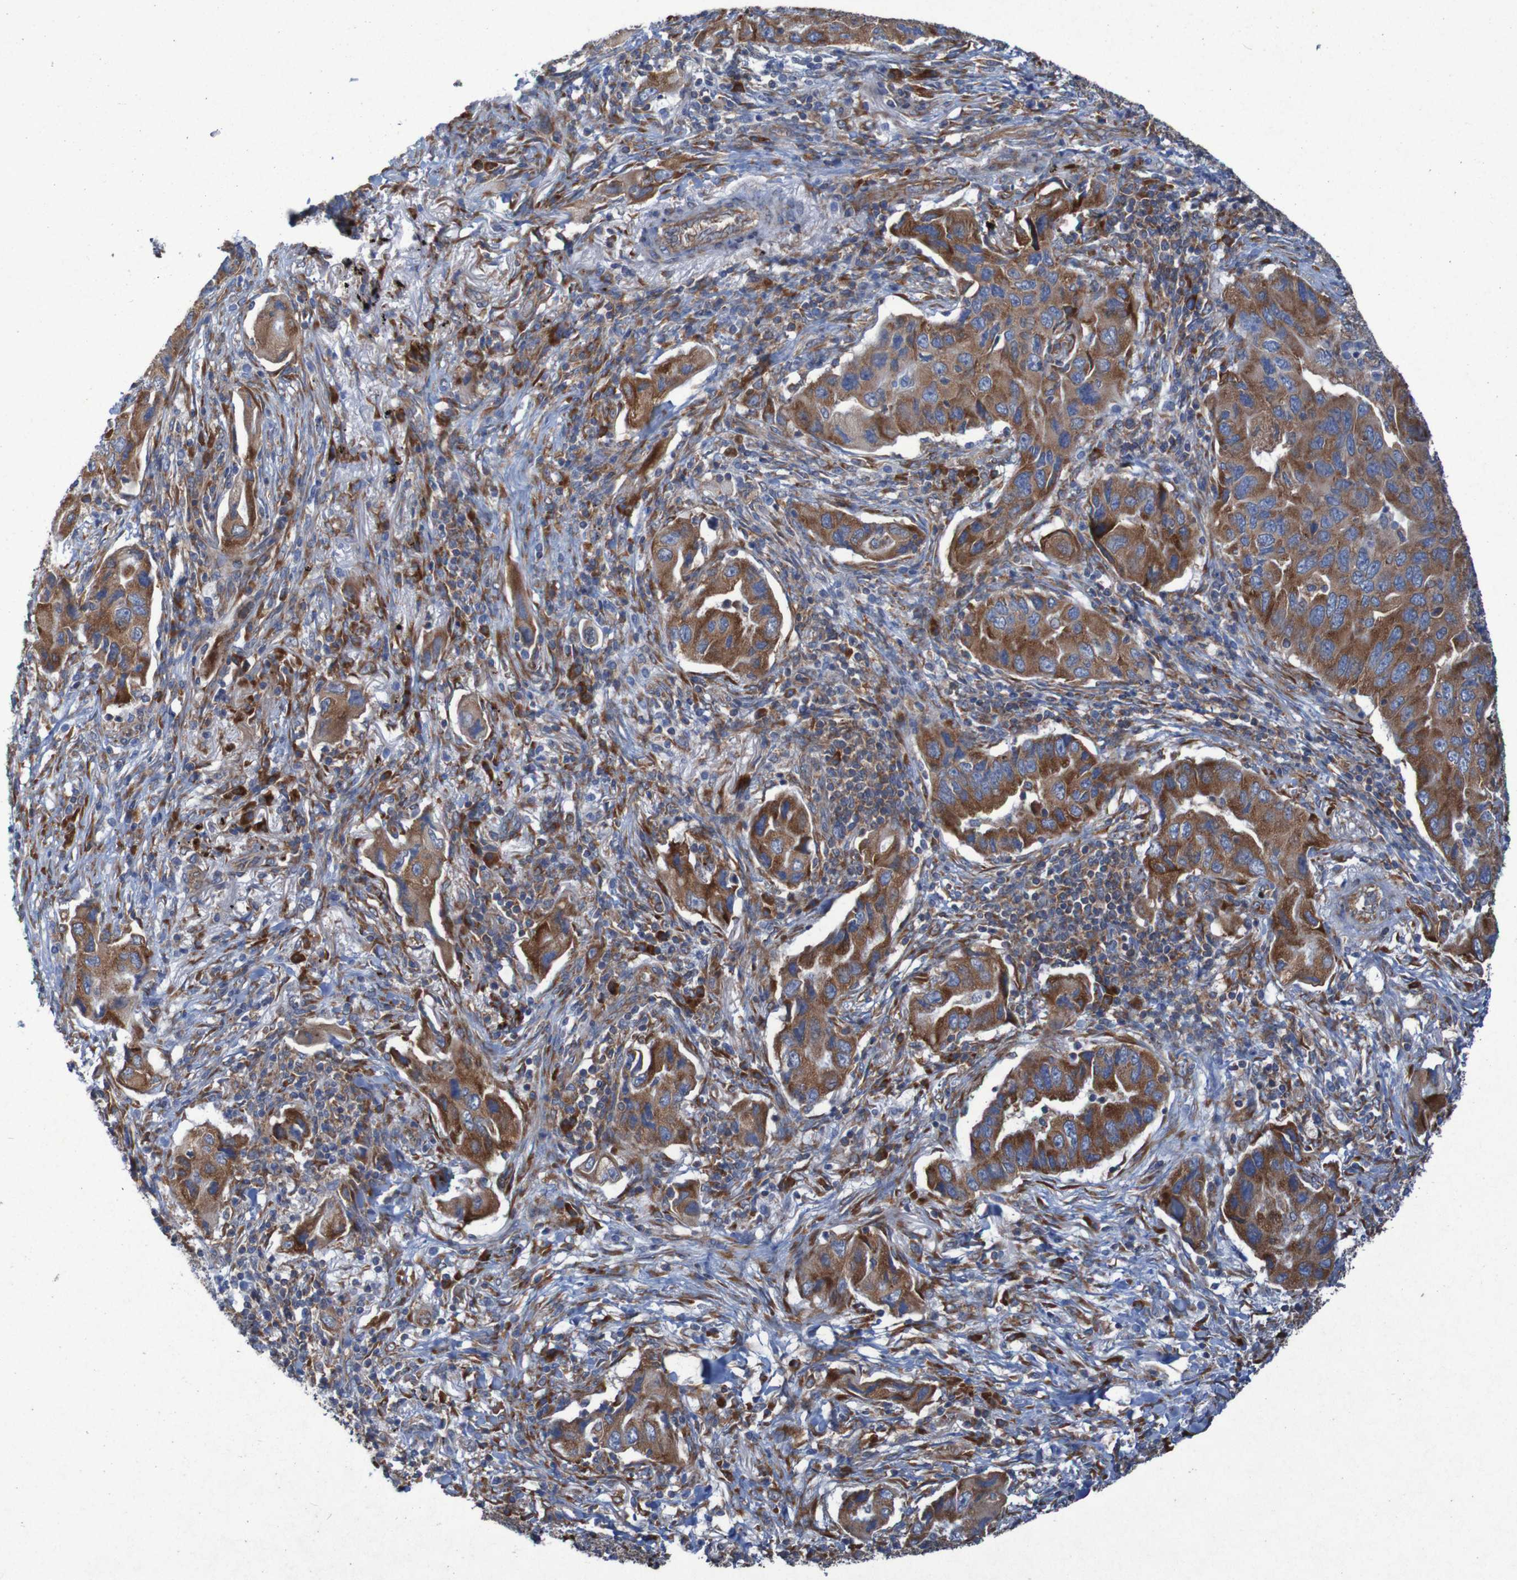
{"staining": {"intensity": "strong", "quantity": ">75%", "location": "cytoplasmic/membranous"}, "tissue": "lung cancer", "cell_type": "Tumor cells", "image_type": "cancer", "snomed": [{"axis": "morphology", "description": "Adenocarcinoma, NOS"}, {"axis": "topography", "description": "Lung"}], "caption": "Immunohistochemical staining of lung cancer (adenocarcinoma) reveals high levels of strong cytoplasmic/membranous staining in about >75% of tumor cells.", "gene": "RPL10", "patient": {"sex": "female", "age": 65}}